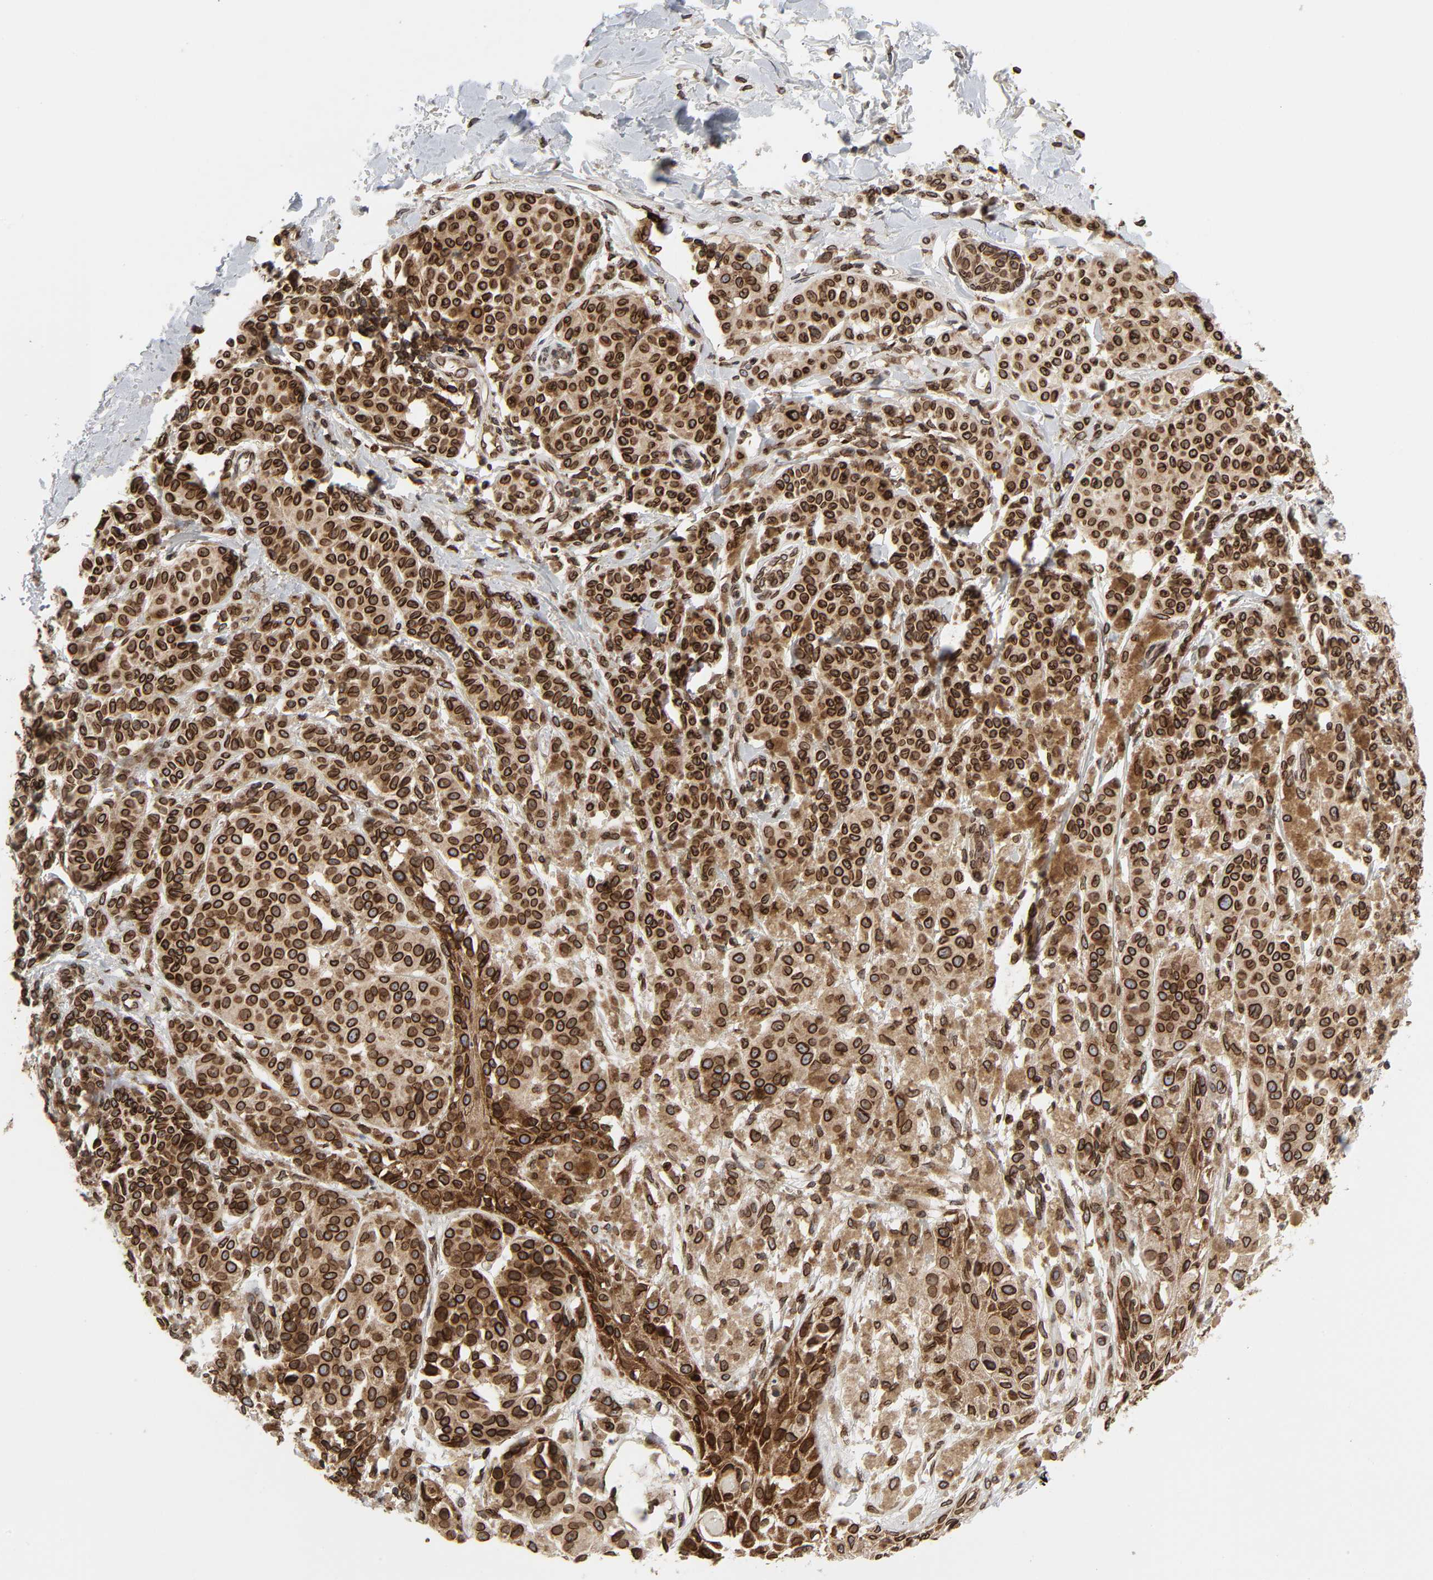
{"staining": {"intensity": "strong", "quantity": ">75%", "location": "cytoplasmic/membranous,nuclear"}, "tissue": "melanoma", "cell_type": "Tumor cells", "image_type": "cancer", "snomed": [{"axis": "morphology", "description": "Malignant melanoma, NOS"}, {"axis": "topography", "description": "Skin"}], "caption": "Immunohistochemistry (IHC) of malignant melanoma reveals high levels of strong cytoplasmic/membranous and nuclear expression in about >75% of tumor cells.", "gene": "RANGAP1", "patient": {"sex": "male", "age": 76}}